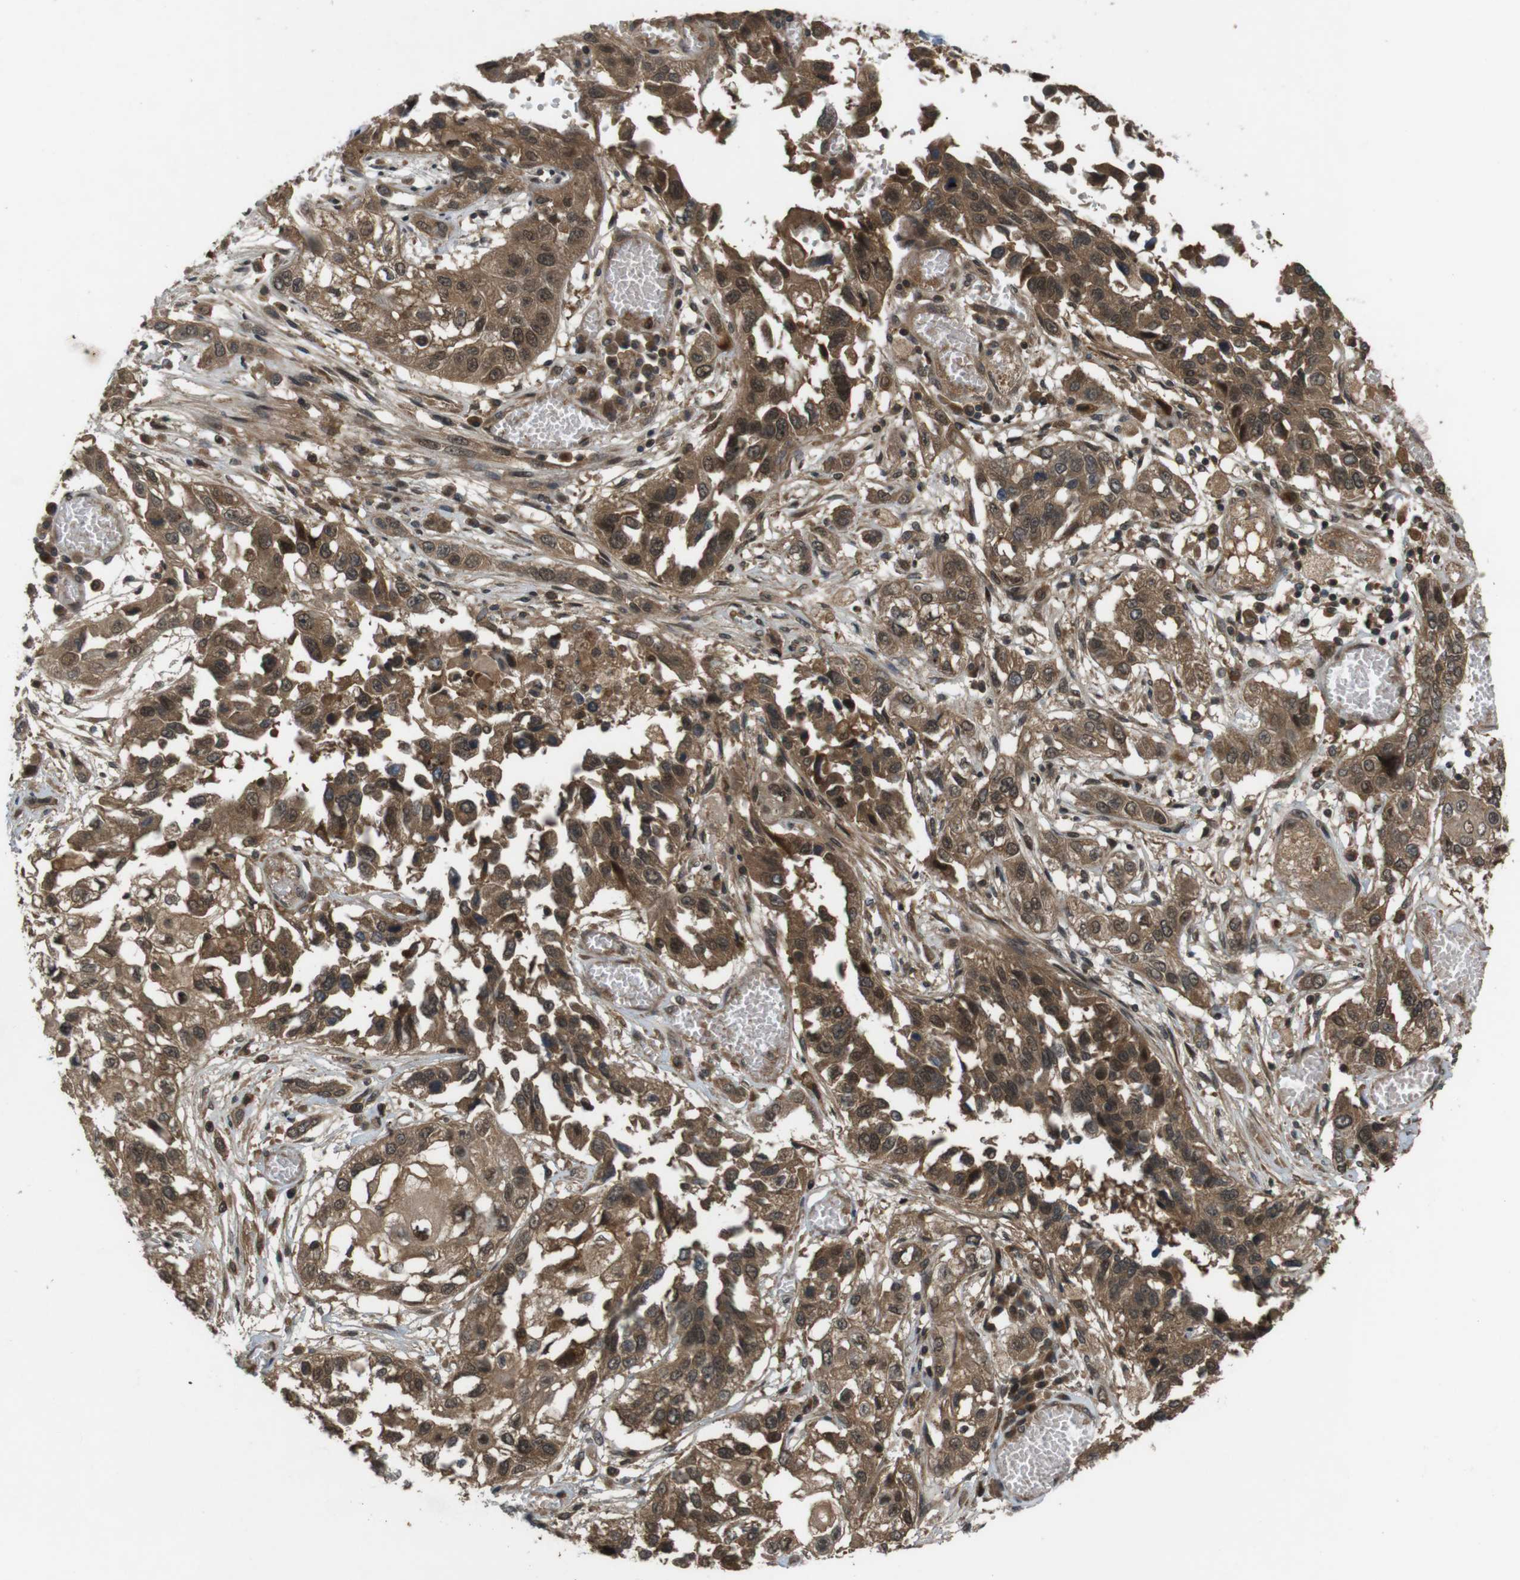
{"staining": {"intensity": "moderate", "quantity": ">75%", "location": "cytoplasmic/membranous,nuclear"}, "tissue": "lung cancer", "cell_type": "Tumor cells", "image_type": "cancer", "snomed": [{"axis": "morphology", "description": "Squamous cell carcinoma, NOS"}, {"axis": "topography", "description": "Lung"}], "caption": "Lung cancer stained with DAB (3,3'-diaminobenzidine) IHC reveals medium levels of moderate cytoplasmic/membranous and nuclear positivity in approximately >75% of tumor cells.", "gene": "NFKBIE", "patient": {"sex": "male", "age": 71}}